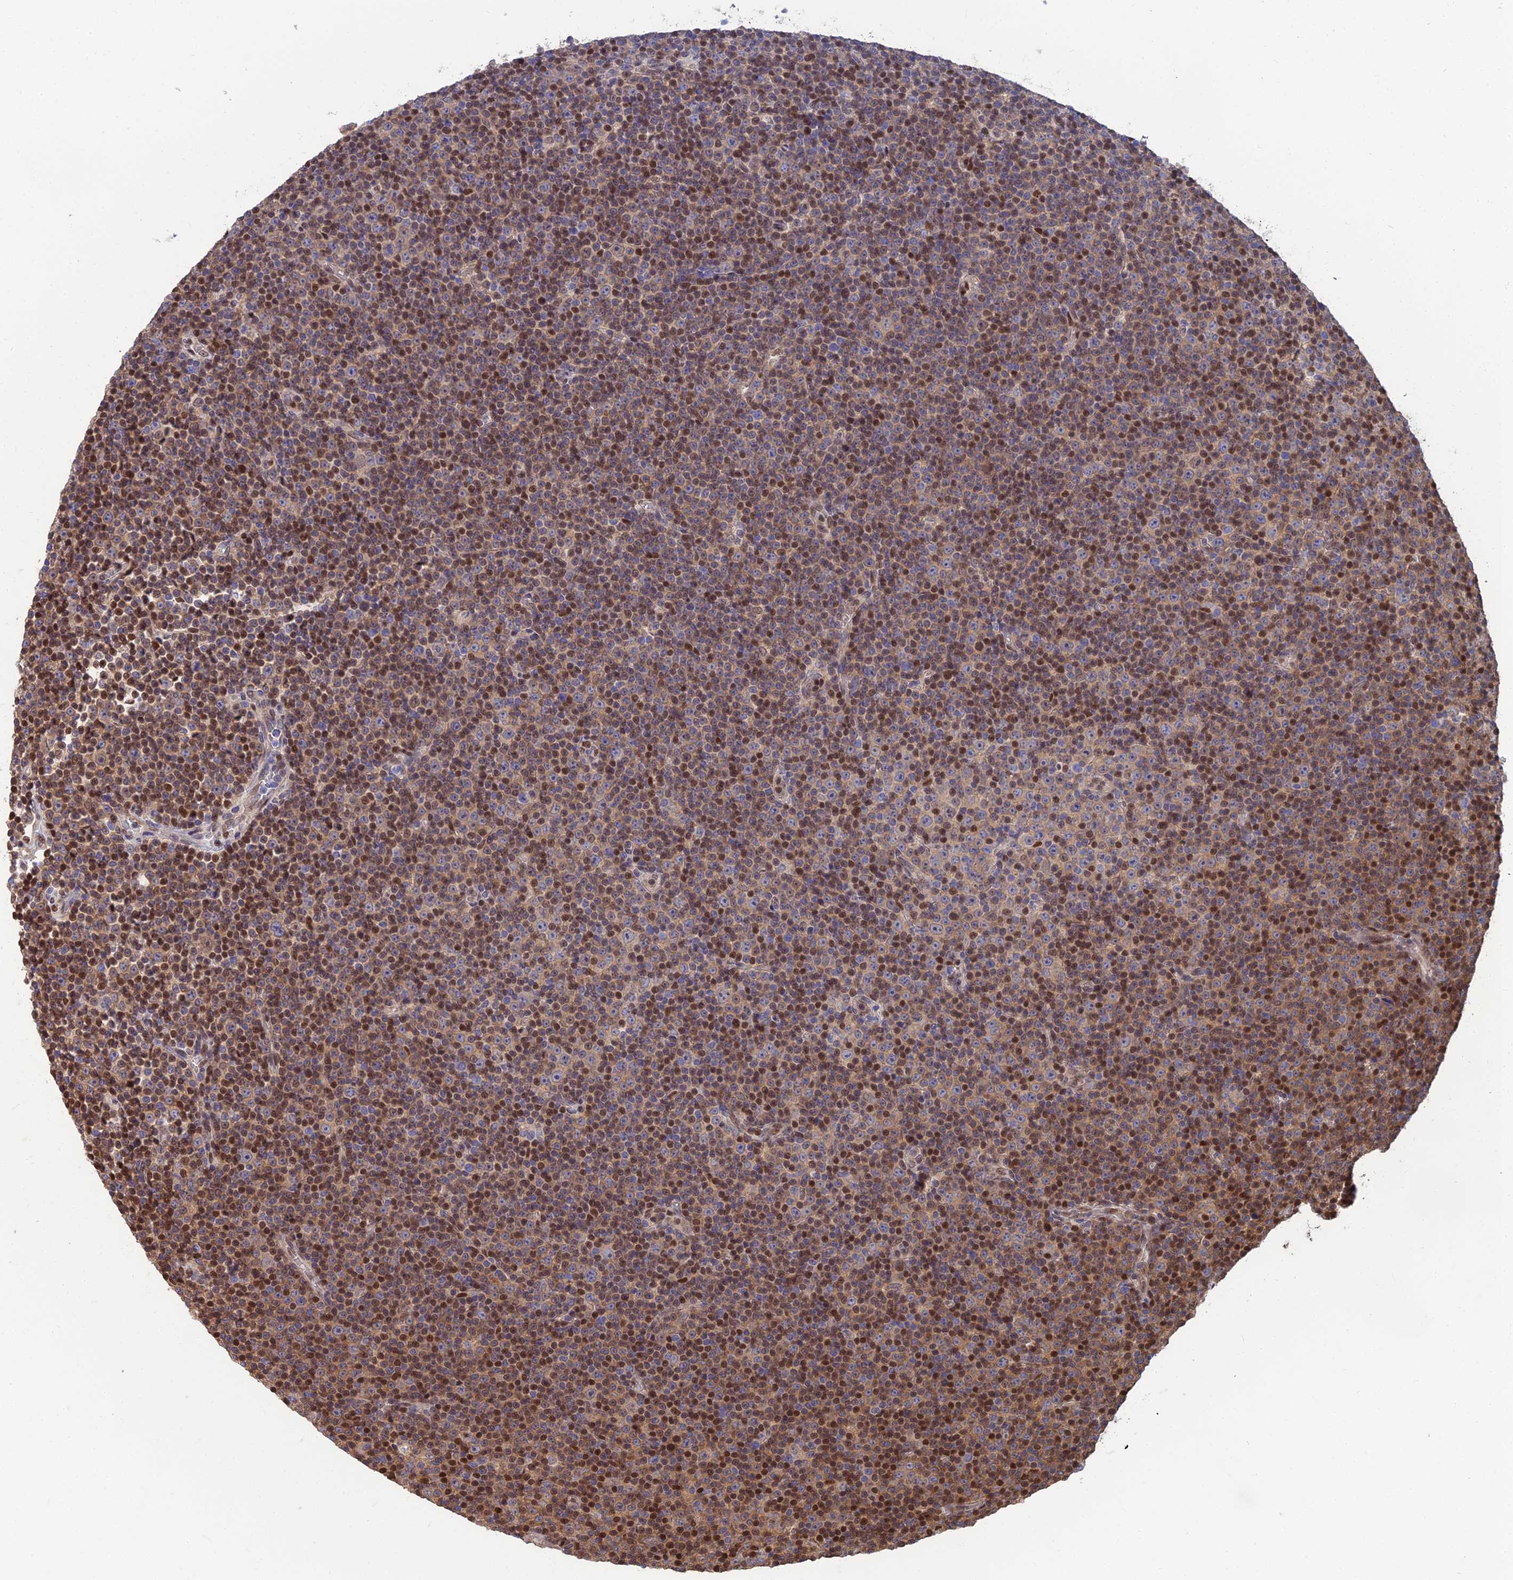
{"staining": {"intensity": "strong", "quantity": "25%-75%", "location": "cytoplasmic/membranous,nuclear"}, "tissue": "lymphoma", "cell_type": "Tumor cells", "image_type": "cancer", "snomed": [{"axis": "morphology", "description": "Malignant lymphoma, non-Hodgkin's type, Low grade"}, {"axis": "topography", "description": "Lymph node"}], "caption": "This micrograph shows IHC staining of human lymphoma, with high strong cytoplasmic/membranous and nuclear expression in about 25%-75% of tumor cells.", "gene": "DNPEP", "patient": {"sex": "female", "age": 67}}